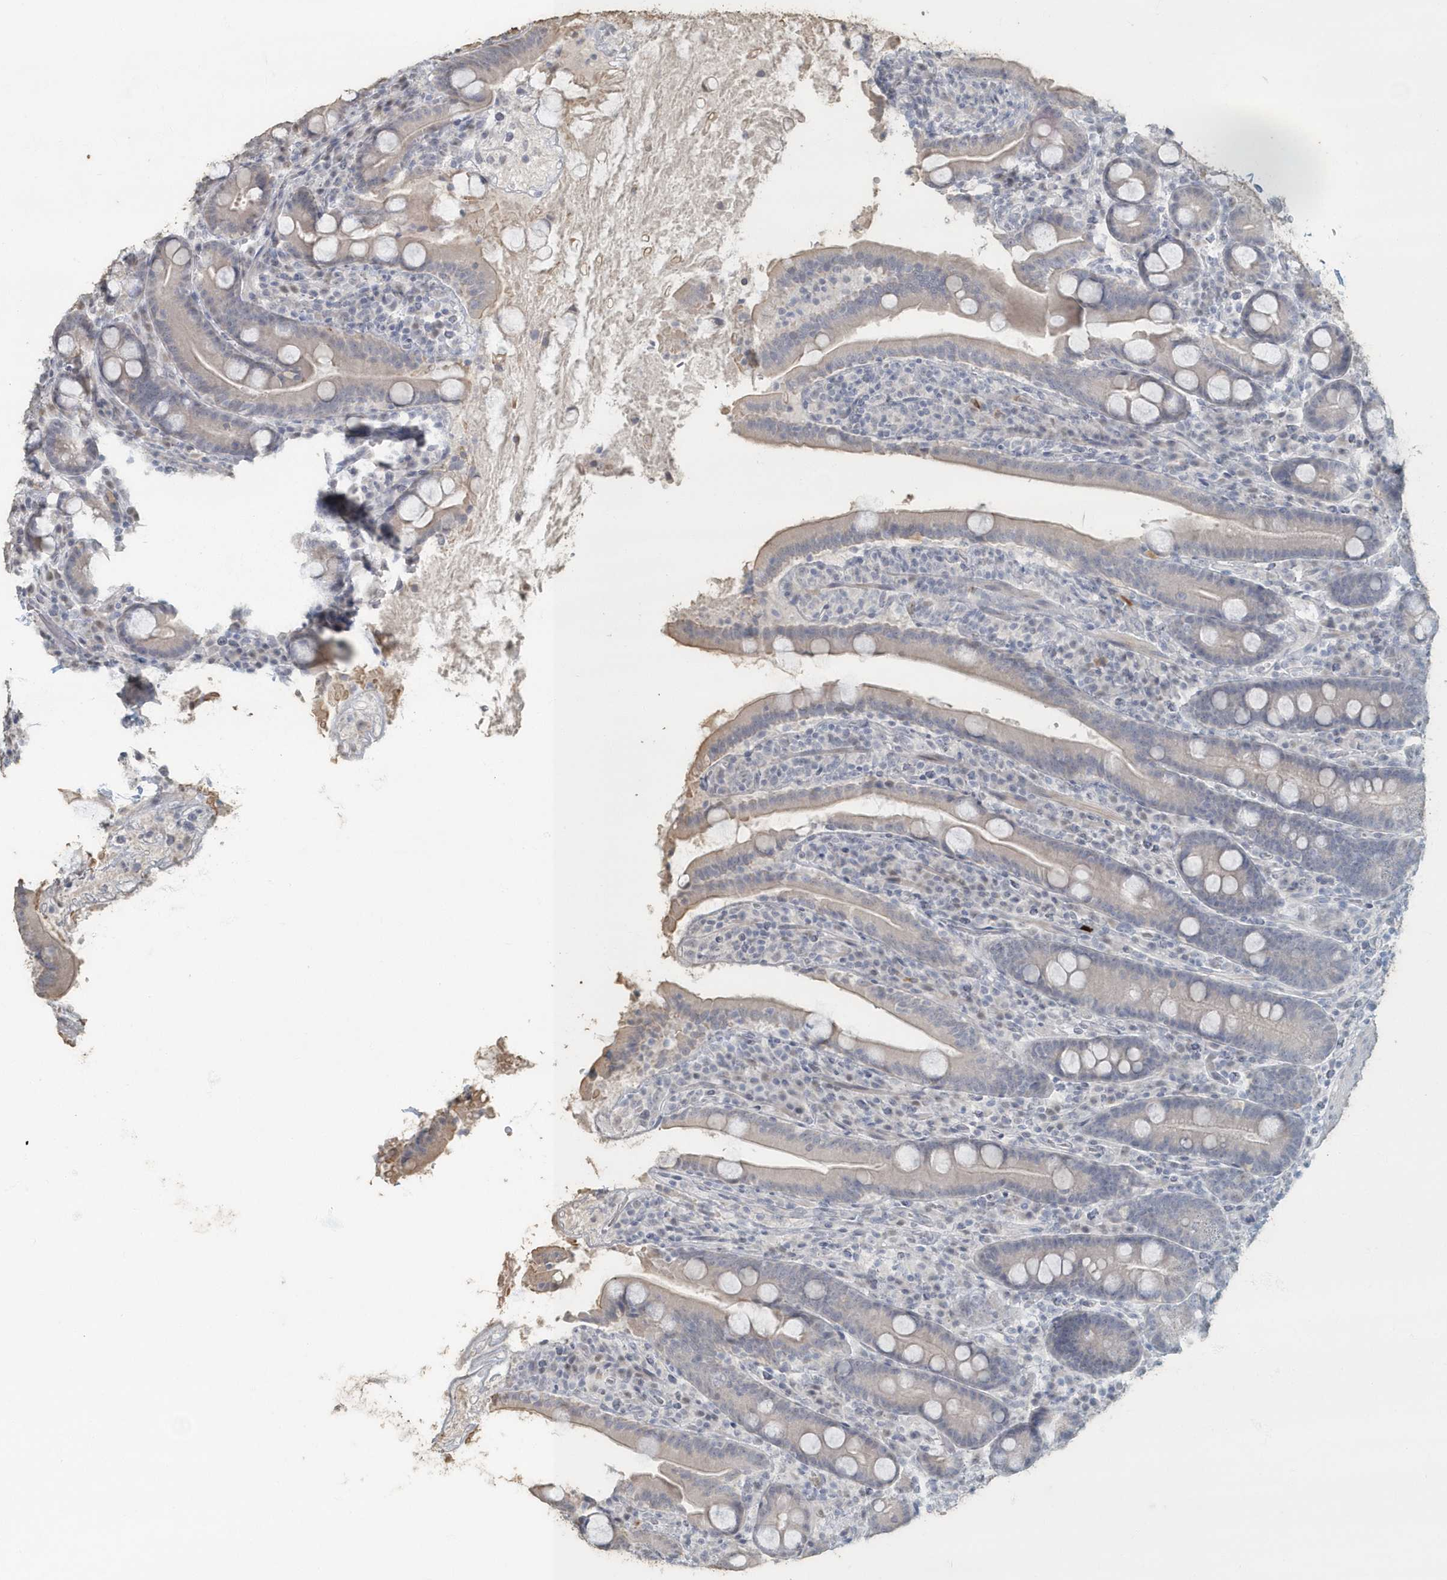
{"staining": {"intensity": "weak", "quantity": "25%-75%", "location": "cytoplasmic/membranous"}, "tissue": "duodenum", "cell_type": "Glandular cells", "image_type": "normal", "snomed": [{"axis": "morphology", "description": "Normal tissue, NOS"}, {"axis": "topography", "description": "Duodenum"}], "caption": "High-power microscopy captured an immunohistochemistry micrograph of unremarkable duodenum, revealing weak cytoplasmic/membranous expression in about 25%-75% of glandular cells.", "gene": "MYOT", "patient": {"sex": "male", "age": 35}}